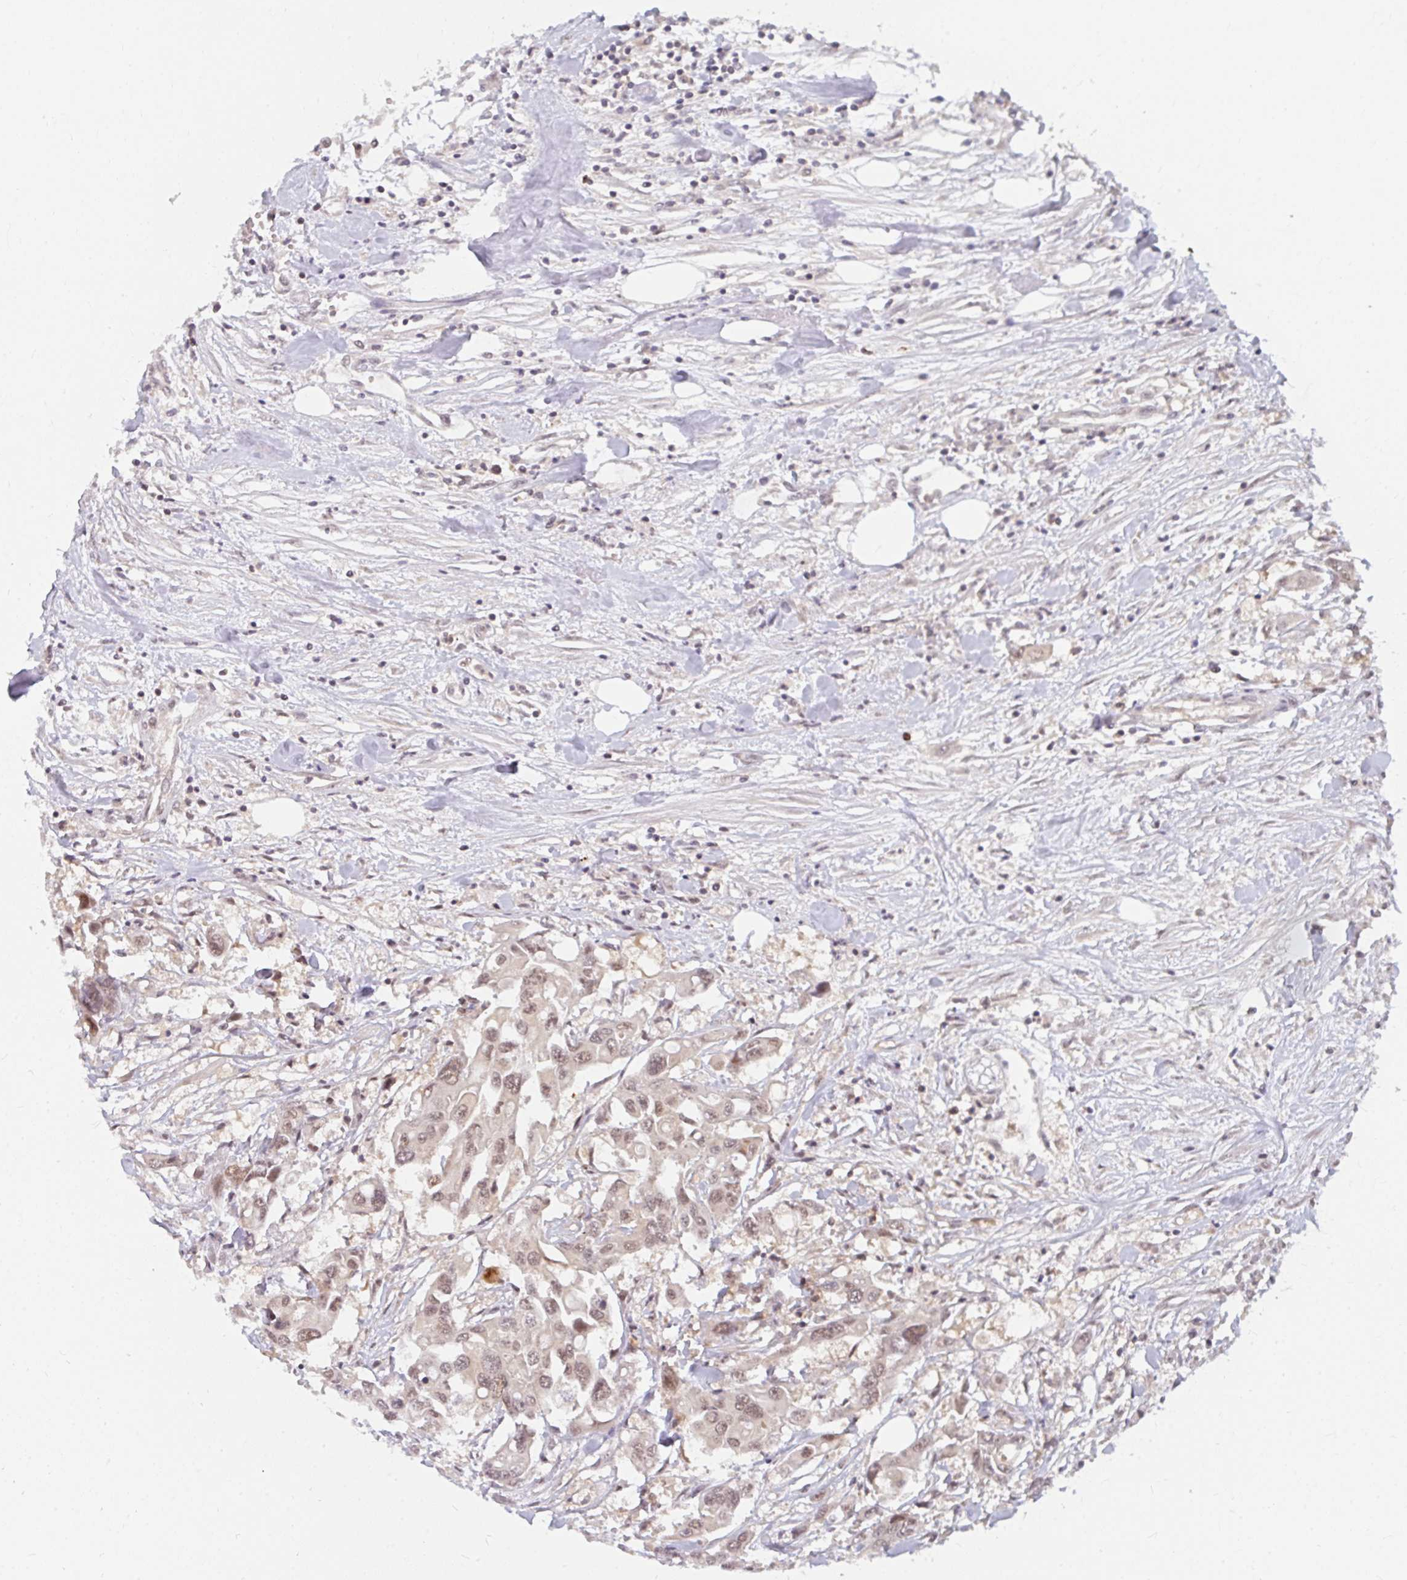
{"staining": {"intensity": "moderate", "quantity": ">75%", "location": "nuclear"}, "tissue": "colorectal cancer", "cell_type": "Tumor cells", "image_type": "cancer", "snomed": [{"axis": "morphology", "description": "Adenocarcinoma, NOS"}, {"axis": "topography", "description": "Colon"}], "caption": "IHC of adenocarcinoma (colorectal) reveals medium levels of moderate nuclear positivity in about >75% of tumor cells.", "gene": "GTF3C6", "patient": {"sex": "male", "age": 77}}